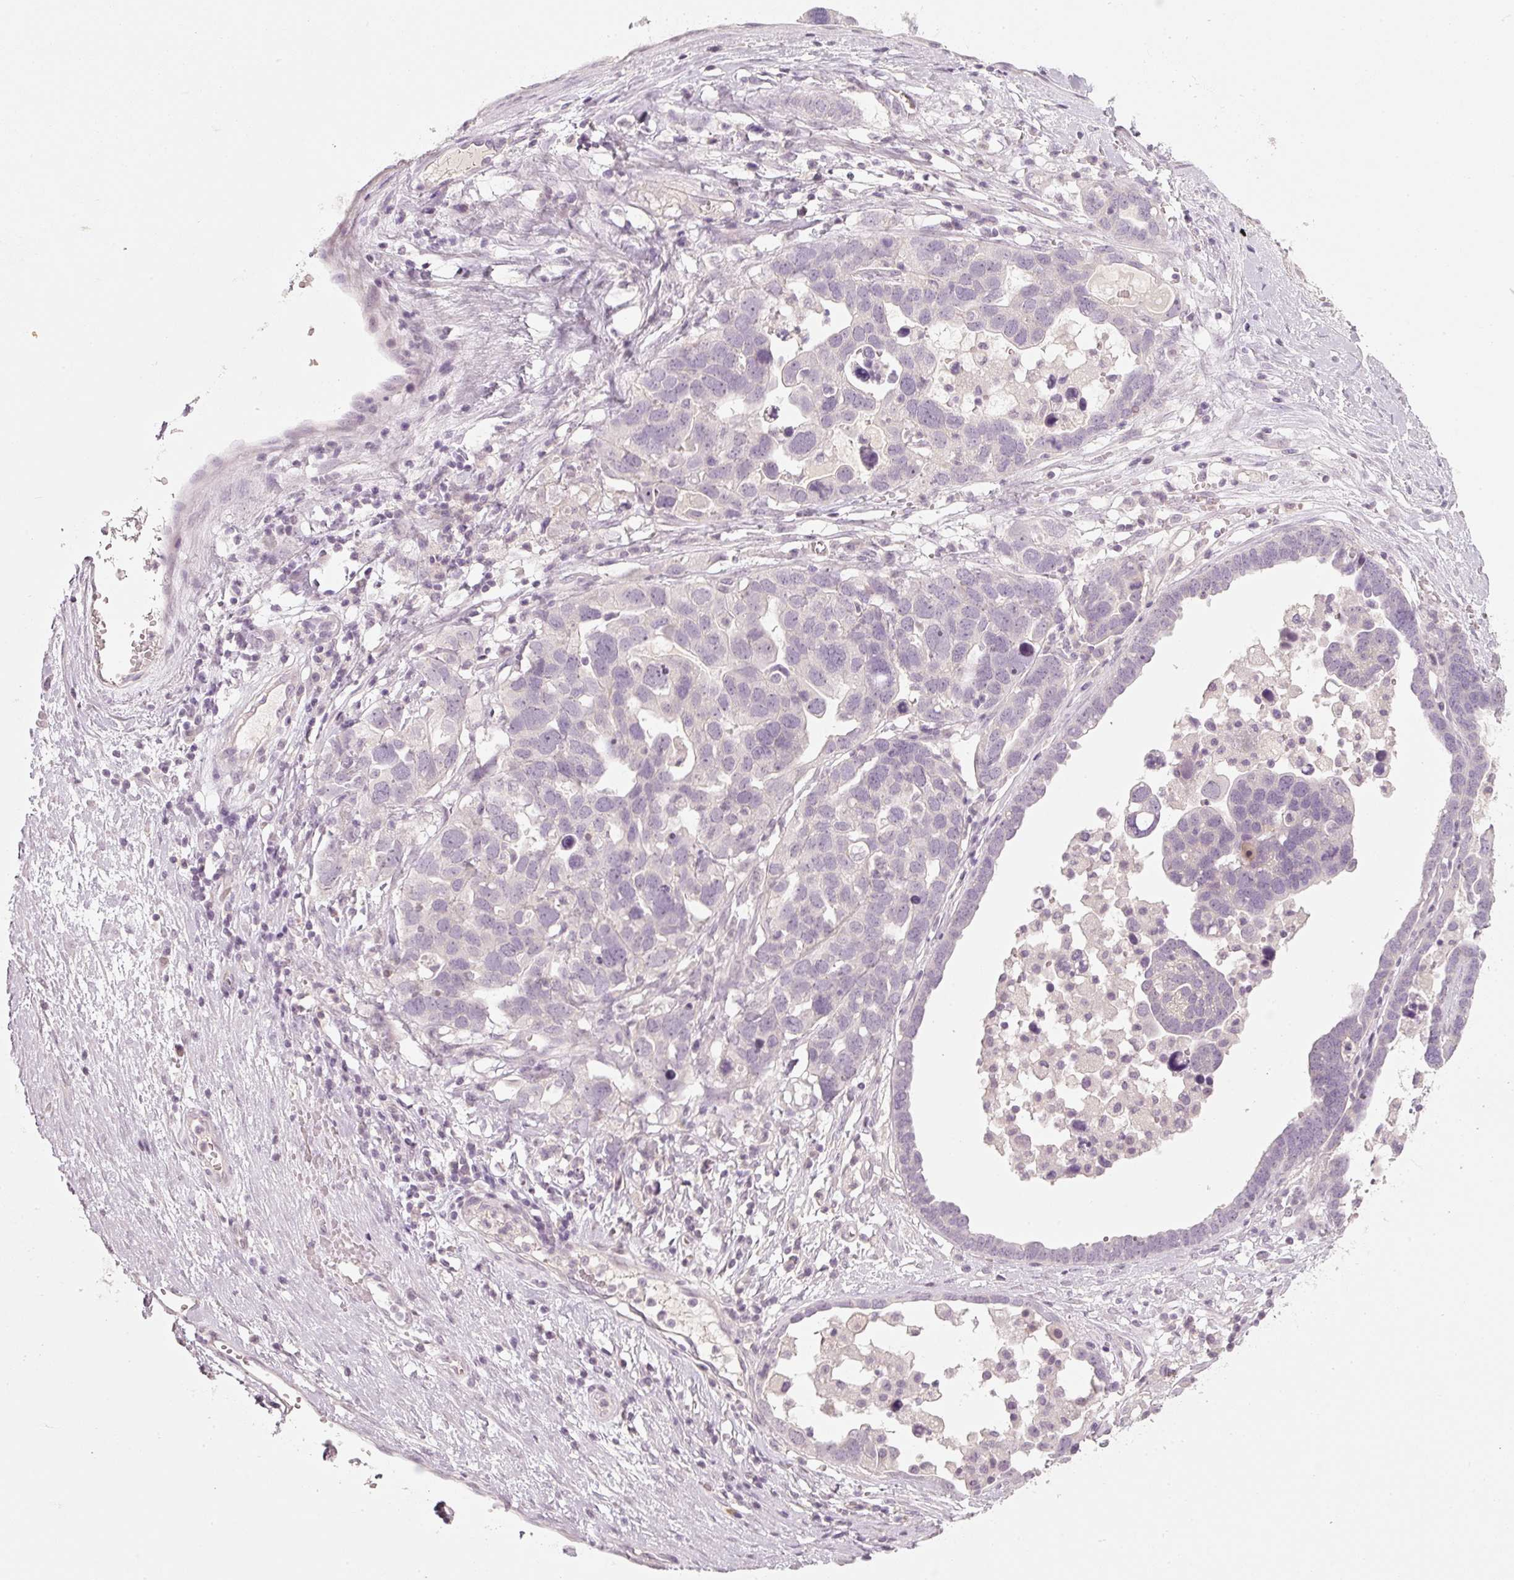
{"staining": {"intensity": "negative", "quantity": "none", "location": "none"}, "tissue": "ovarian cancer", "cell_type": "Tumor cells", "image_type": "cancer", "snomed": [{"axis": "morphology", "description": "Cystadenocarcinoma, serous, NOS"}, {"axis": "topography", "description": "Ovary"}], "caption": "This photomicrograph is of ovarian serous cystadenocarcinoma stained with immunohistochemistry (IHC) to label a protein in brown with the nuclei are counter-stained blue. There is no positivity in tumor cells. The staining was performed using DAB (3,3'-diaminobenzidine) to visualize the protein expression in brown, while the nuclei were stained in blue with hematoxylin (Magnification: 20x).", "gene": "STEAP1", "patient": {"sex": "female", "age": 54}}